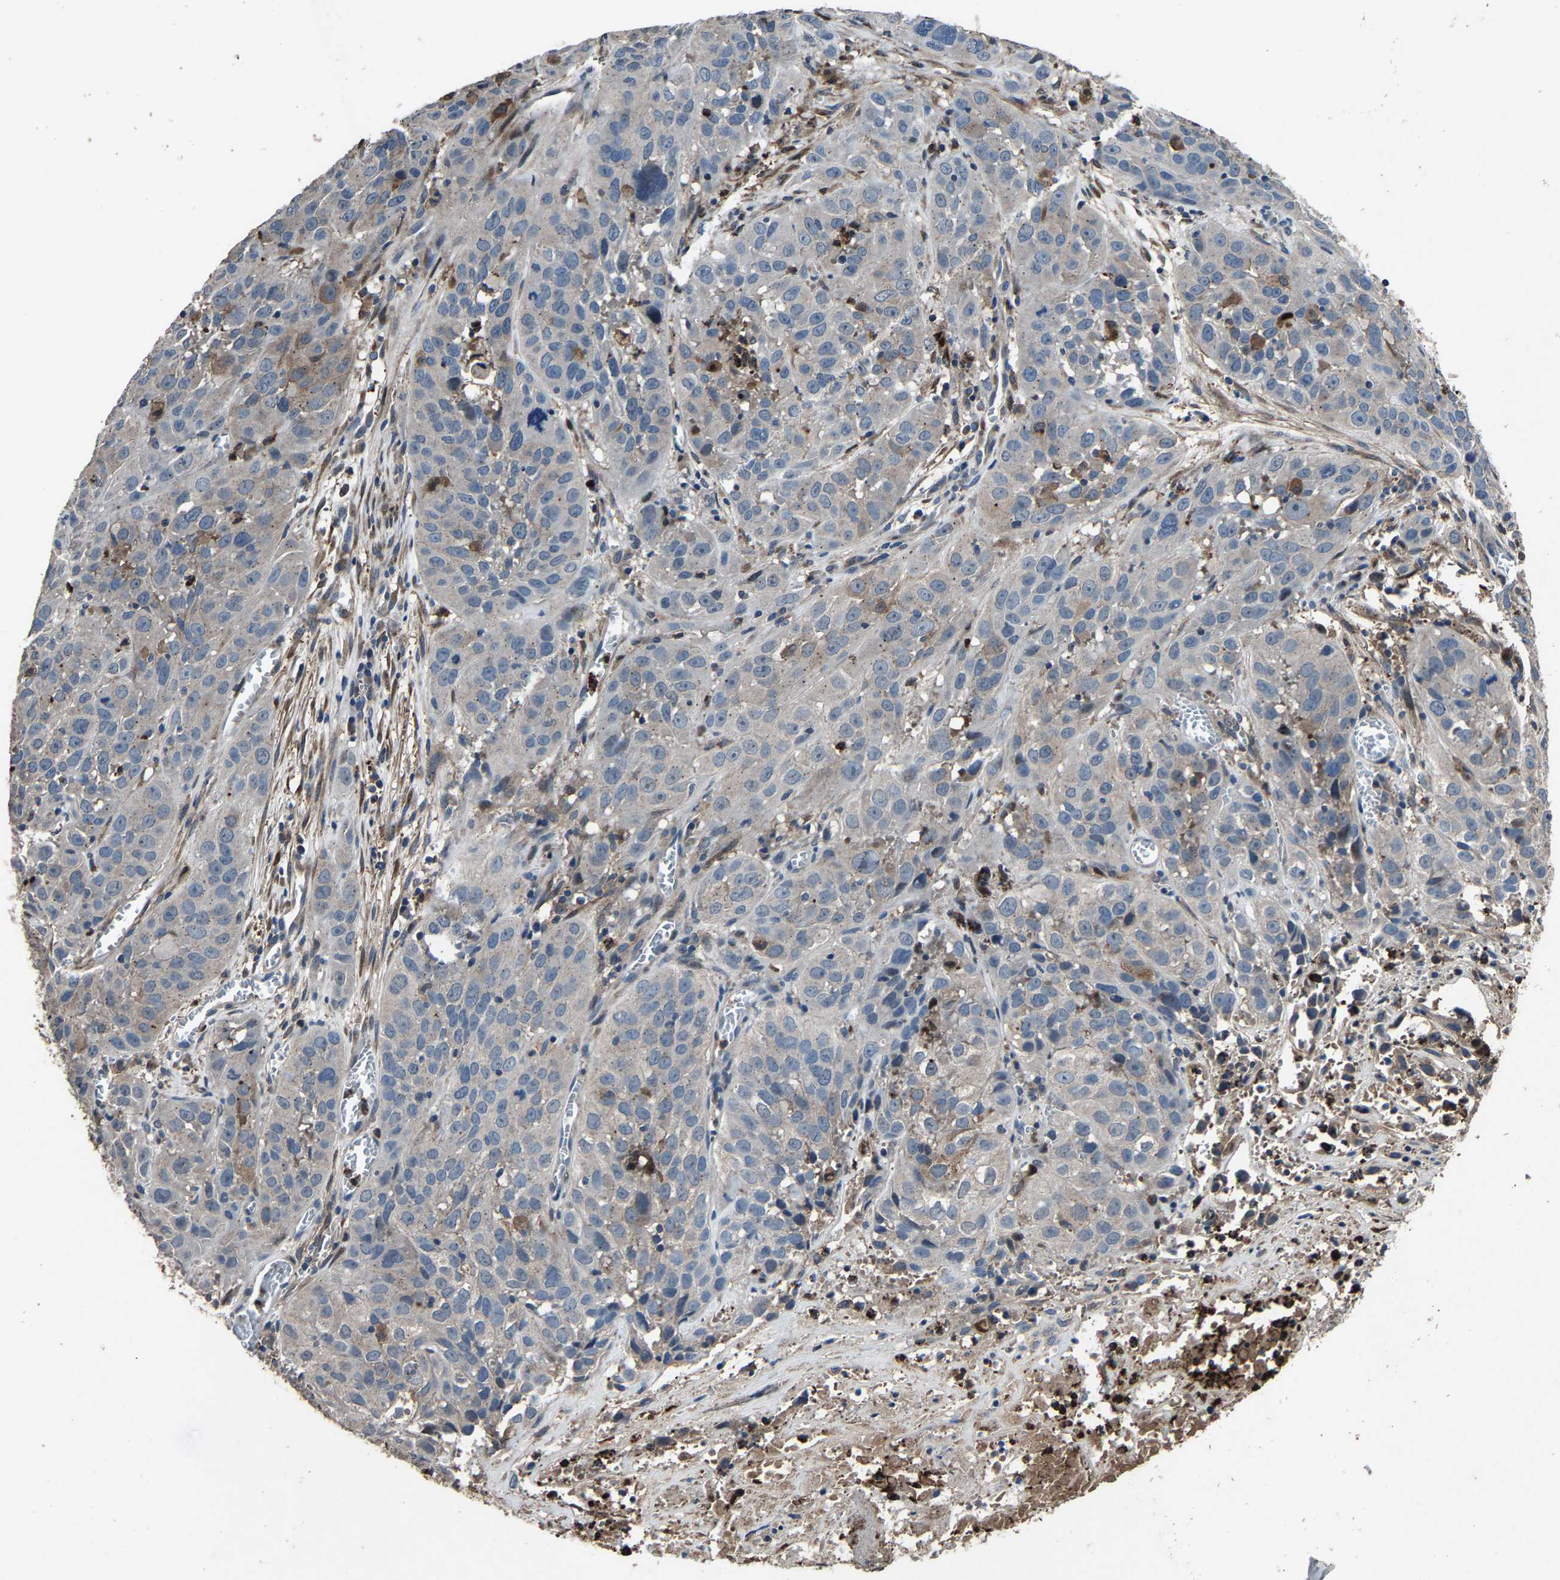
{"staining": {"intensity": "moderate", "quantity": "<25%", "location": "cytoplasmic/membranous"}, "tissue": "cervical cancer", "cell_type": "Tumor cells", "image_type": "cancer", "snomed": [{"axis": "morphology", "description": "Squamous cell carcinoma, NOS"}, {"axis": "topography", "description": "Cervix"}], "caption": "Tumor cells display low levels of moderate cytoplasmic/membranous positivity in approximately <25% of cells in human cervical squamous cell carcinoma.", "gene": "PCNX2", "patient": {"sex": "female", "age": 32}}